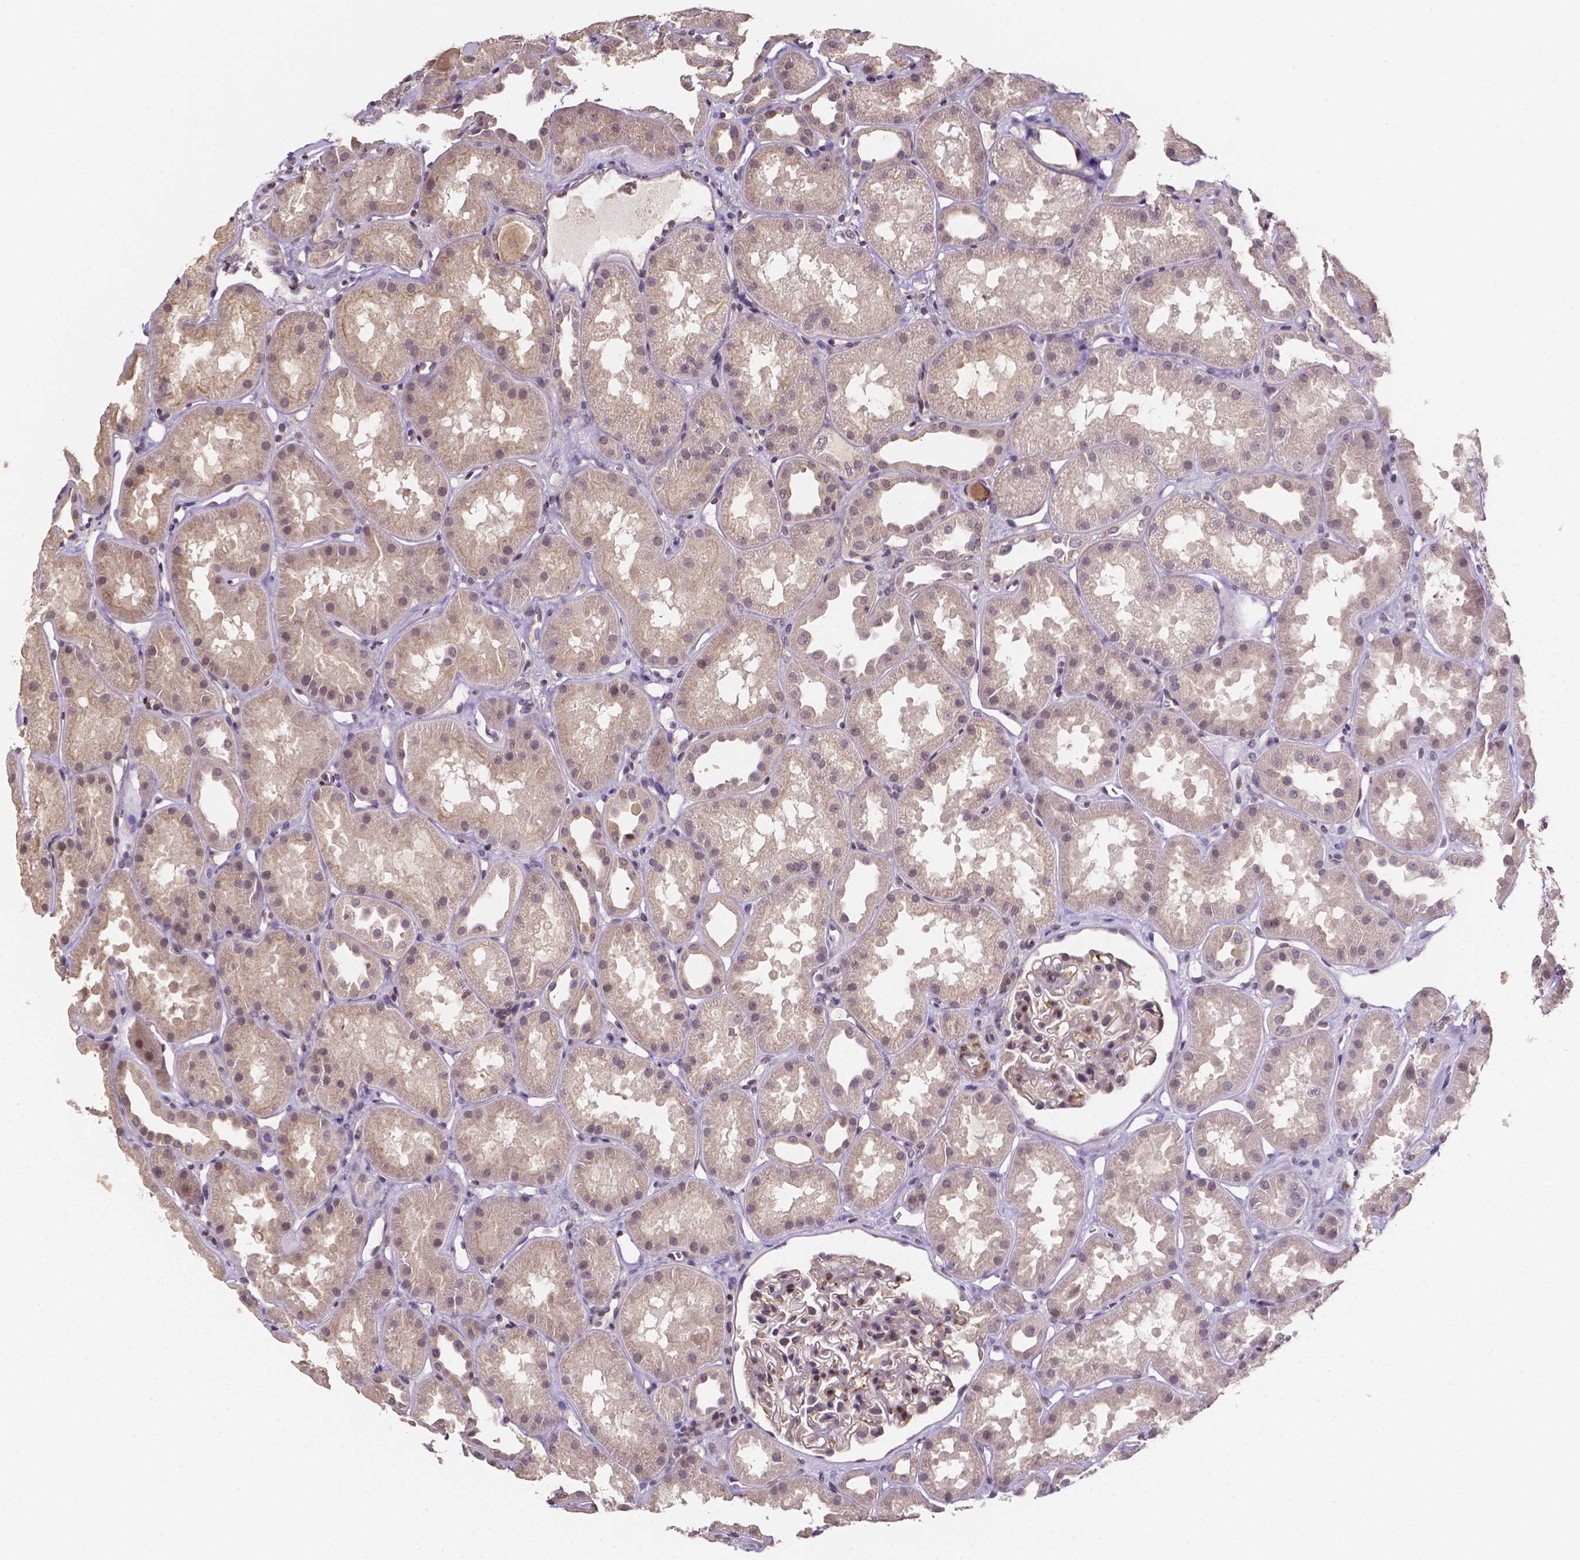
{"staining": {"intensity": "negative", "quantity": "none", "location": "none"}, "tissue": "kidney", "cell_type": "Cells in glomeruli", "image_type": "normal", "snomed": [{"axis": "morphology", "description": "Normal tissue, NOS"}, {"axis": "topography", "description": "Kidney"}], "caption": "This micrograph is of normal kidney stained with immunohistochemistry (IHC) to label a protein in brown with the nuclei are counter-stained blue. There is no positivity in cells in glomeruli.", "gene": "NRGN", "patient": {"sex": "male", "age": 61}}